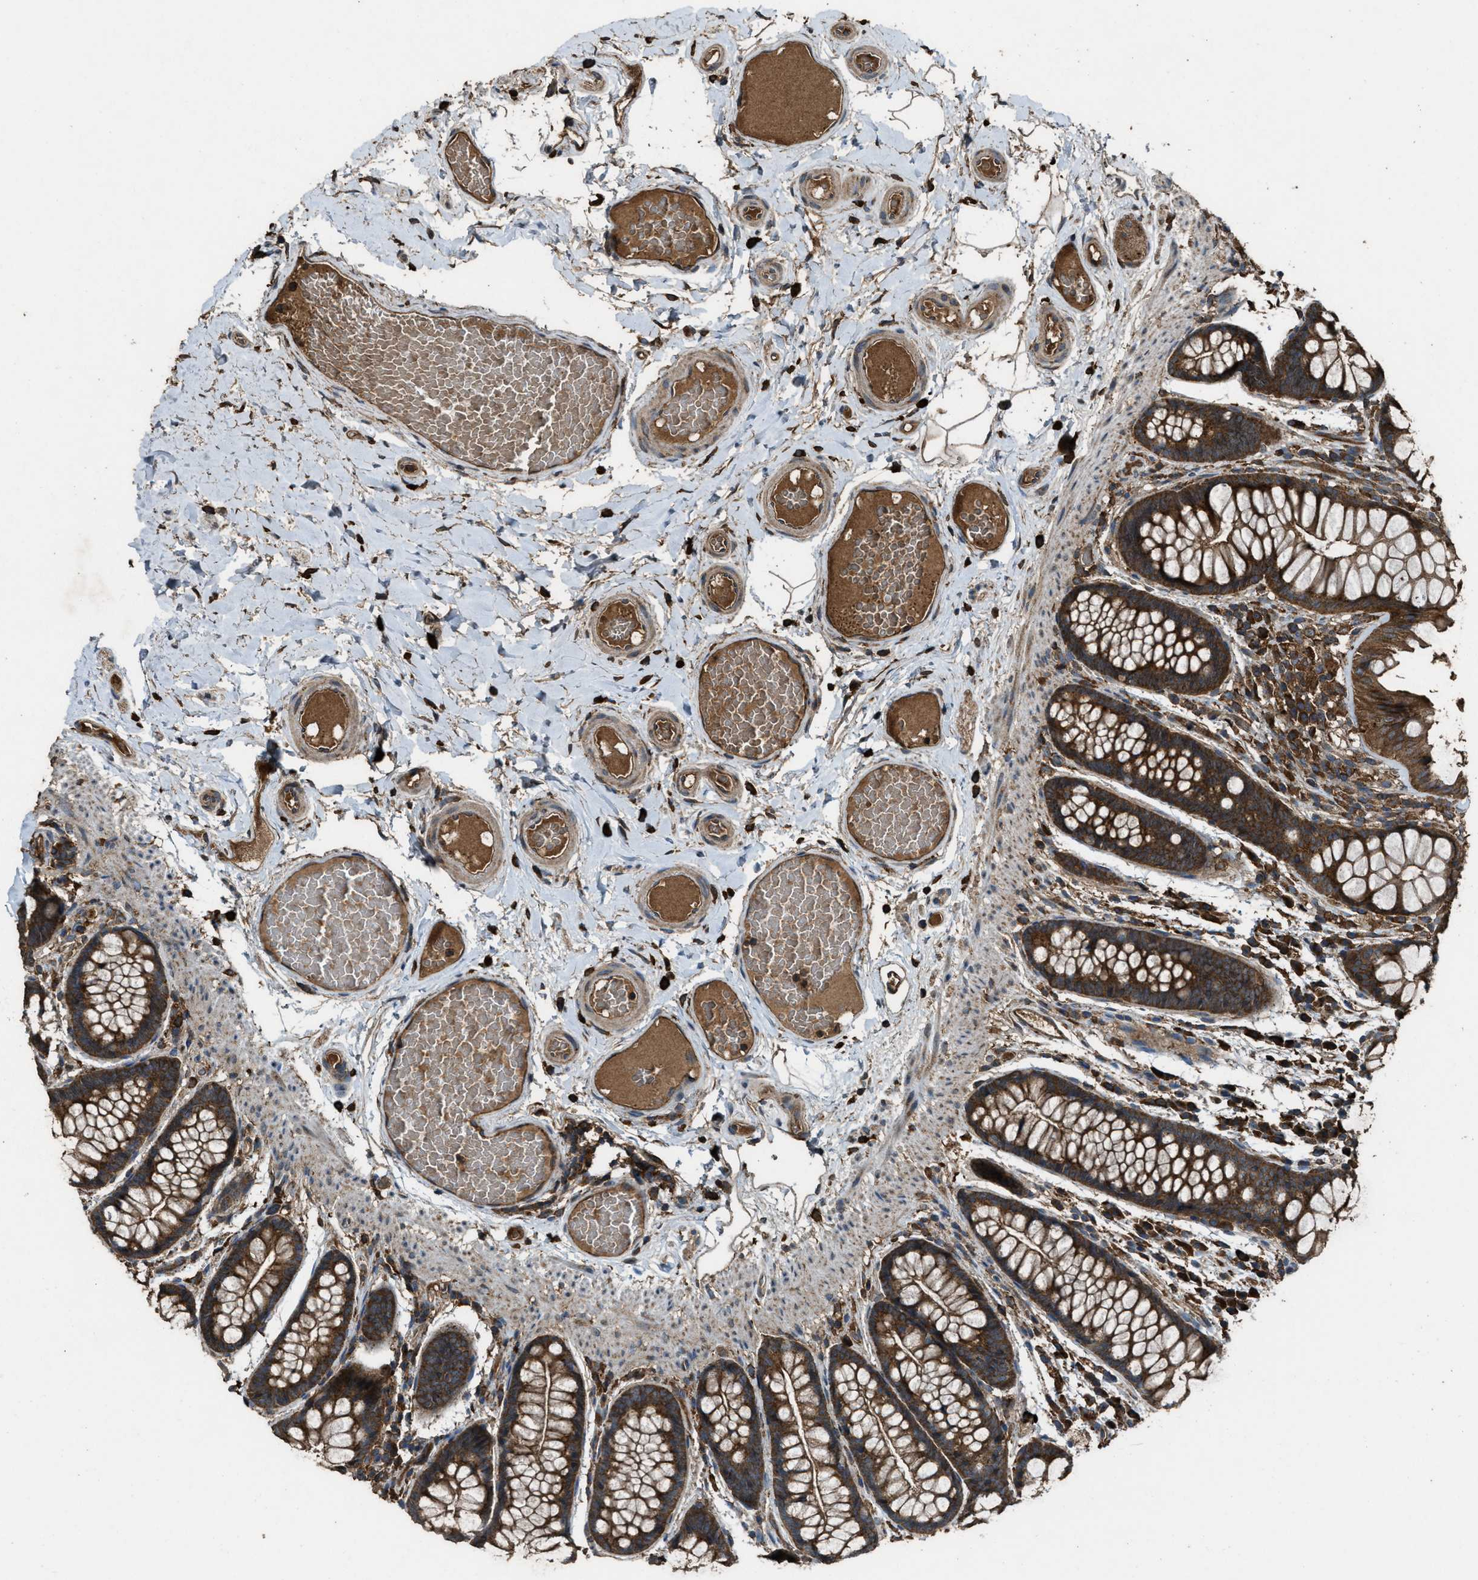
{"staining": {"intensity": "moderate", "quantity": ">75%", "location": "cytoplasmic/membranous"}, "tissue": "colon", "cell_type": "Endothelial cells", "image_type": "normal", "snomed": [{"axis": "morphology", "description": "Normal tissue, NOS"}, {"axis": "topography", "description": "Colon"}], "caption": "This is an image of IHC staining of benign colon, which shows moderate staining in the cytoplasmic/membranous of endothelial cells.", "gene": "MAP3K8", "patient": {"sex": "female", "age": 56}}